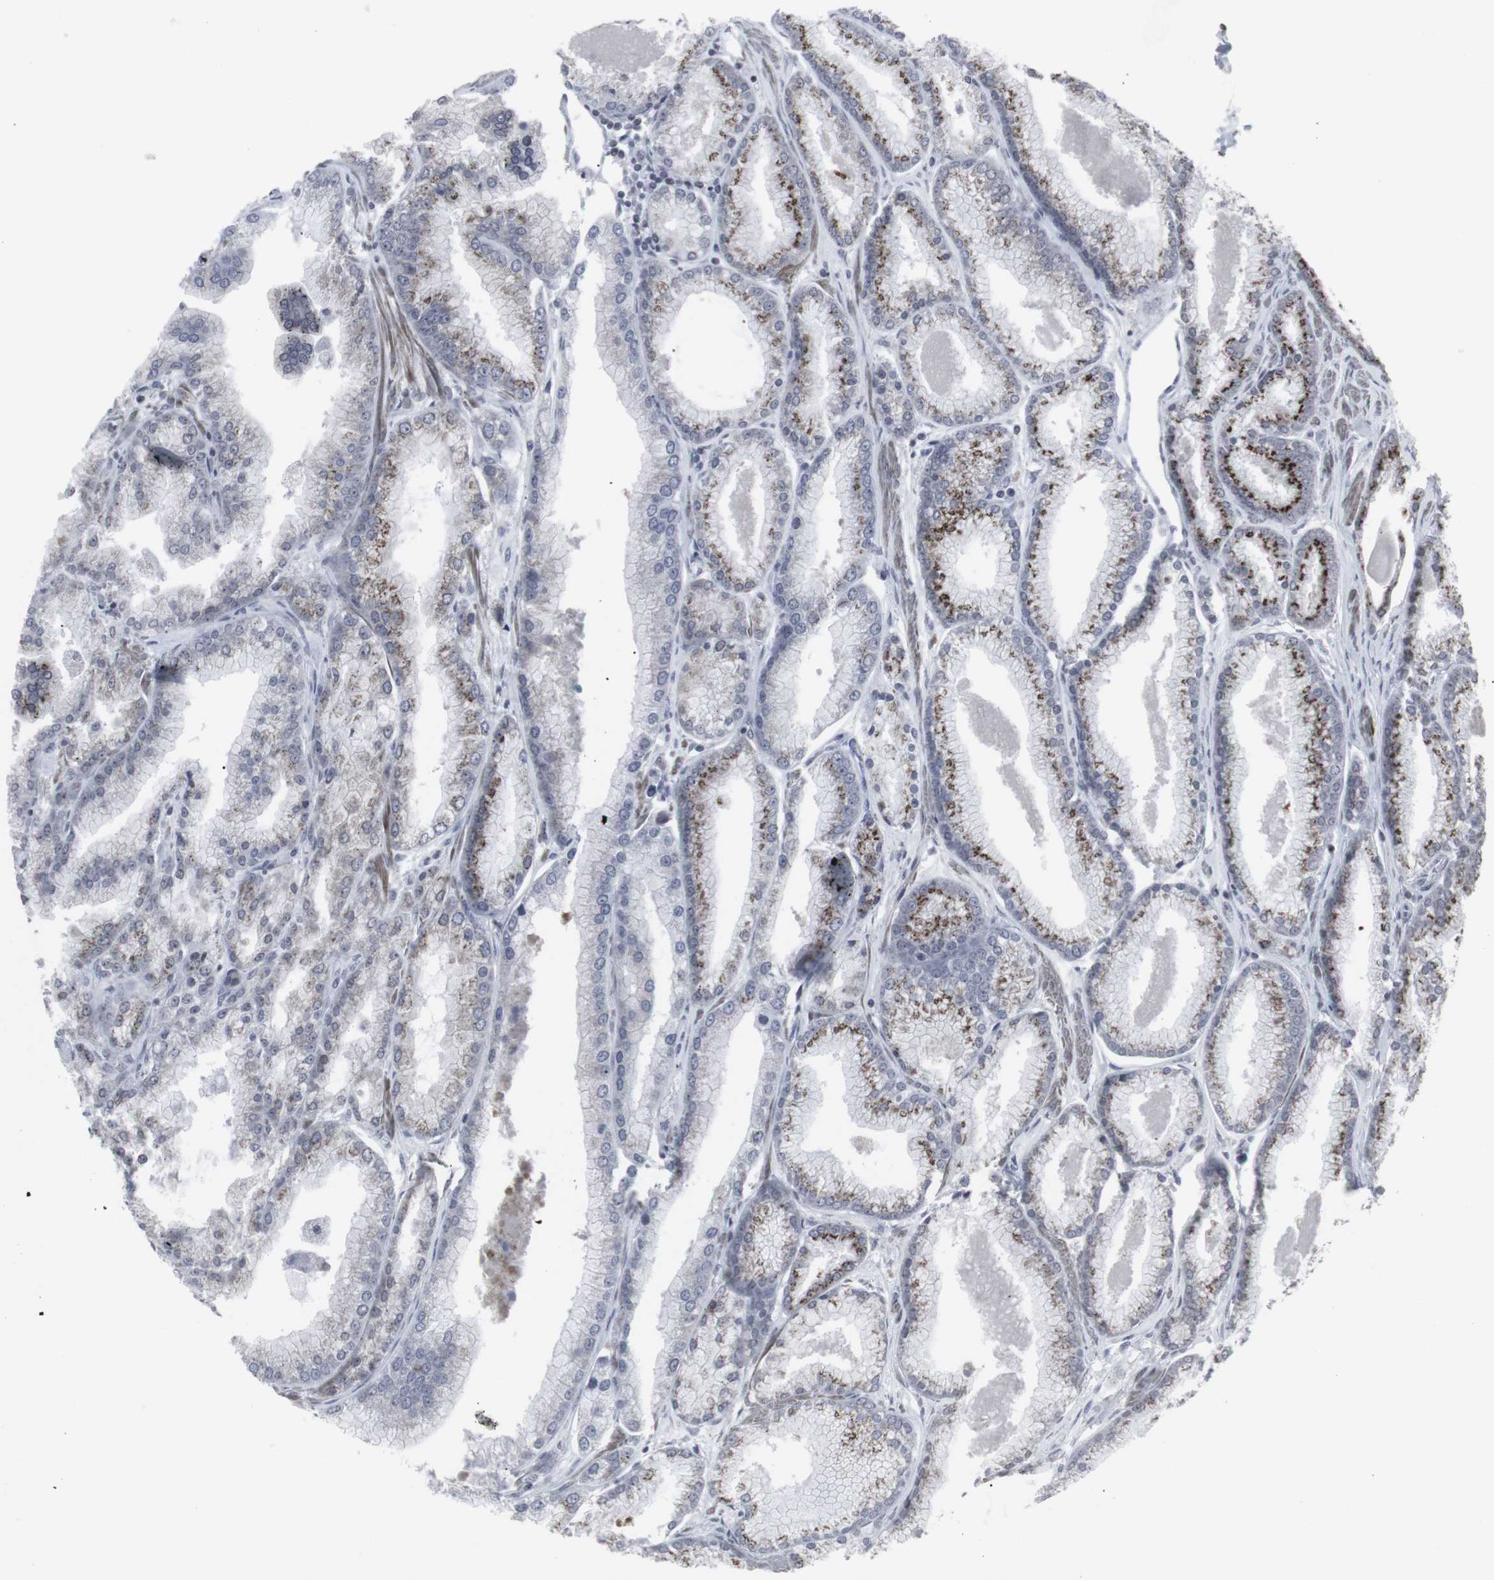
{"staining": {"intensity": "strong", "quantity": "25%-75%", "location": "cytoplasmic/membranous"}, "tissue": "prostate cancer", "cell_type": "Tumor cells", "image_type": "cancer", "snomed": [{"axis": "morphology", "description": "Adenocarcinoma, High grade"}, {"axis": "topography", "description": "Prostate"}], "caption": "Brown immunohistochemical staining in human prostate high-grade adenocarcinoma shows strong cytoplasmic/membranous positivity in approximately 25%-75% of tumor cells. The staining was performed using DAB (3,3'-diaminobenzidine), with brown indicating positive protein expression. Nuclei are stained blue with hematoxylin.", "gene": "APOBEC2", "patient": {"sex": "male", "age": 61}}